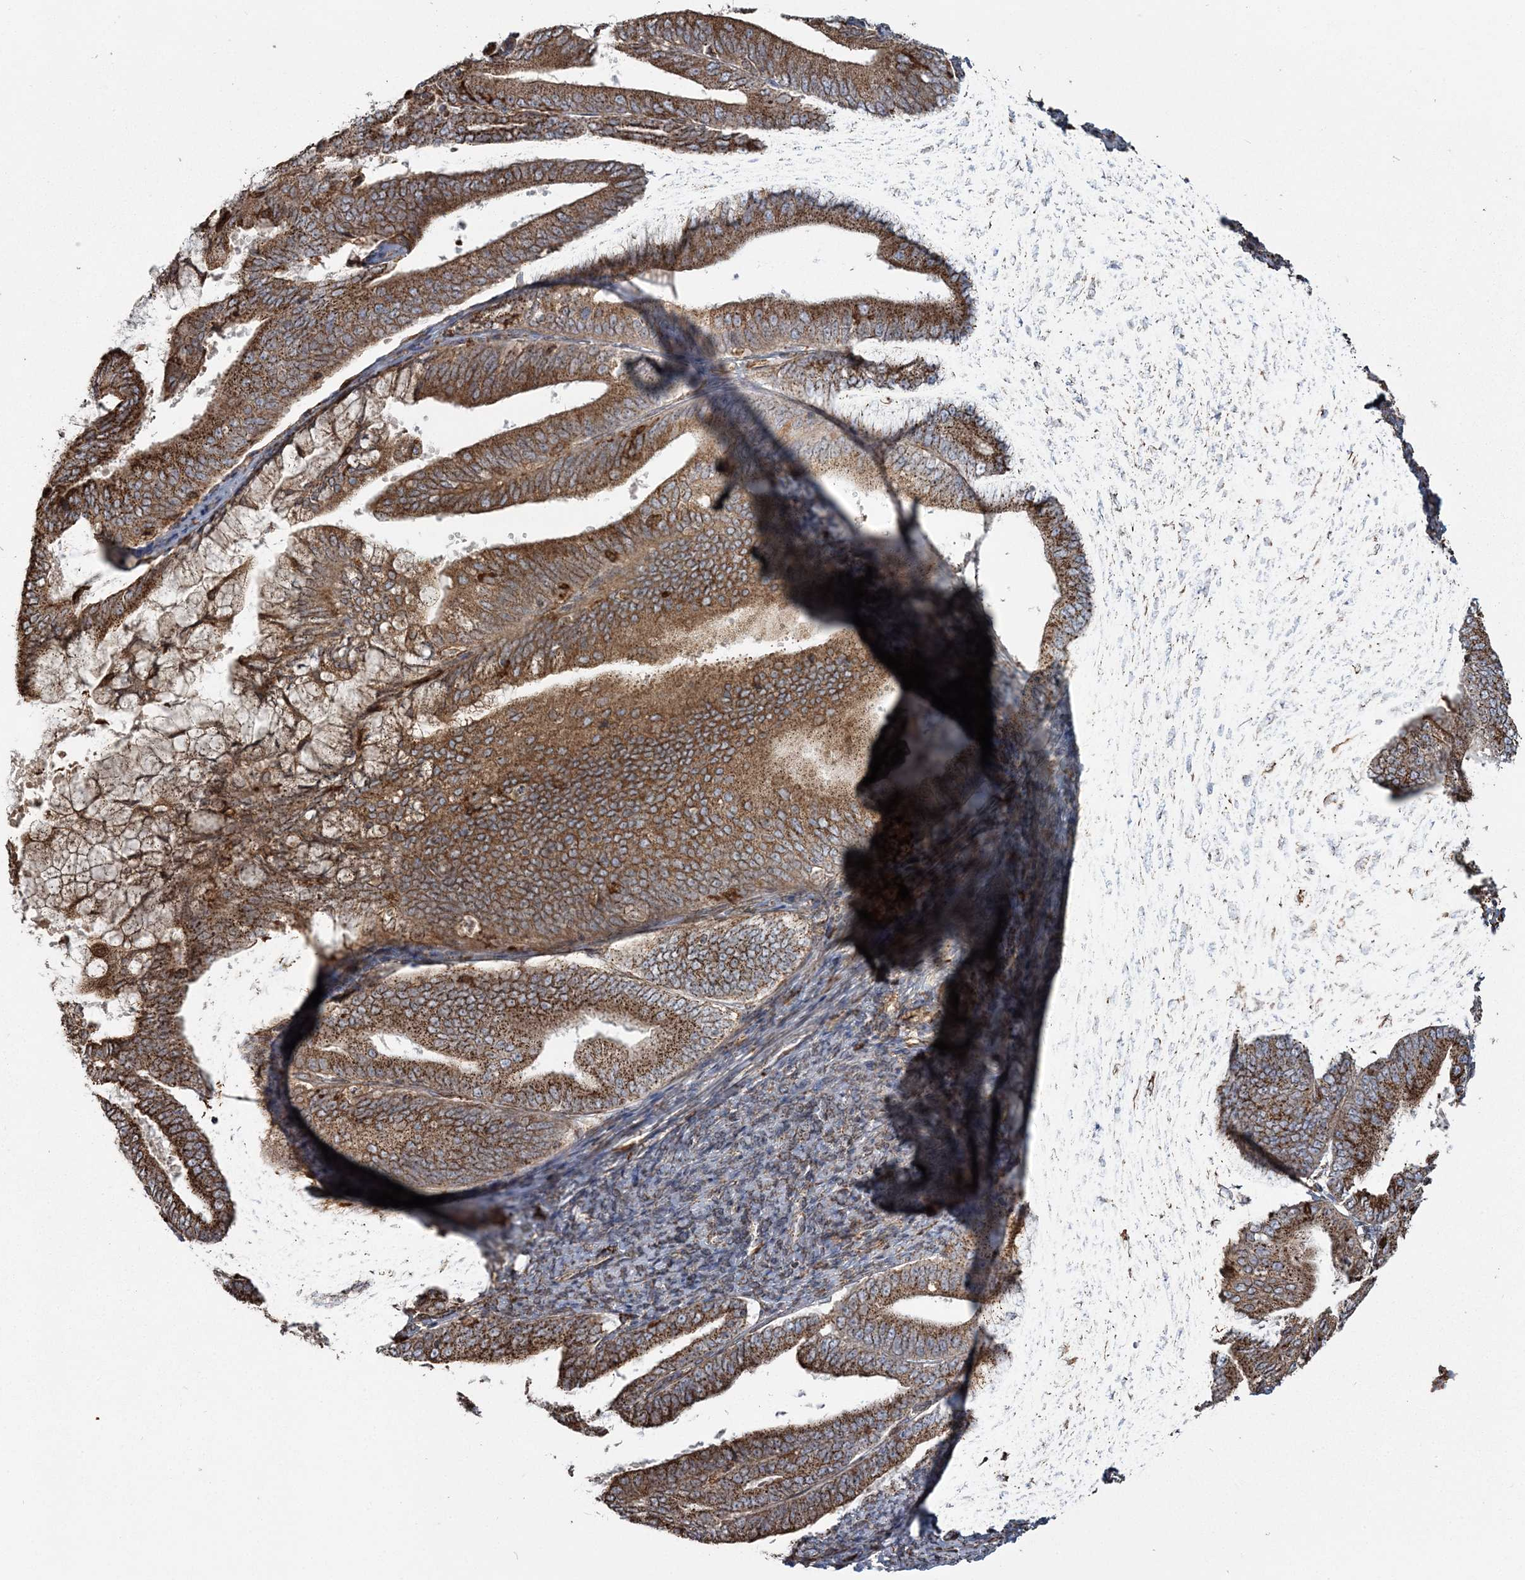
{"staining": {"intensity": "strong", "quantity": ">75%", "location": "cytoplasmic/membranous"}, "tissue": "endometrial cancer", "cell_type": "Tumor cells", "image_type": "cancer", "snomed": [{"axis": "morphology", "description": "Adenocarcinoma, NOS"}, {"axis": "topography", "description": "Endometrium"}], "caption": "A histopathology image showing strong cytoplasmic/membranous staining in approximately >75% of tumor cells in endometrial adenocarcinoma, as visualized by brown immunohistochemical staining.", "gene": "TRAF3IP2", "patient": {"sex": "female", "age": 63}}